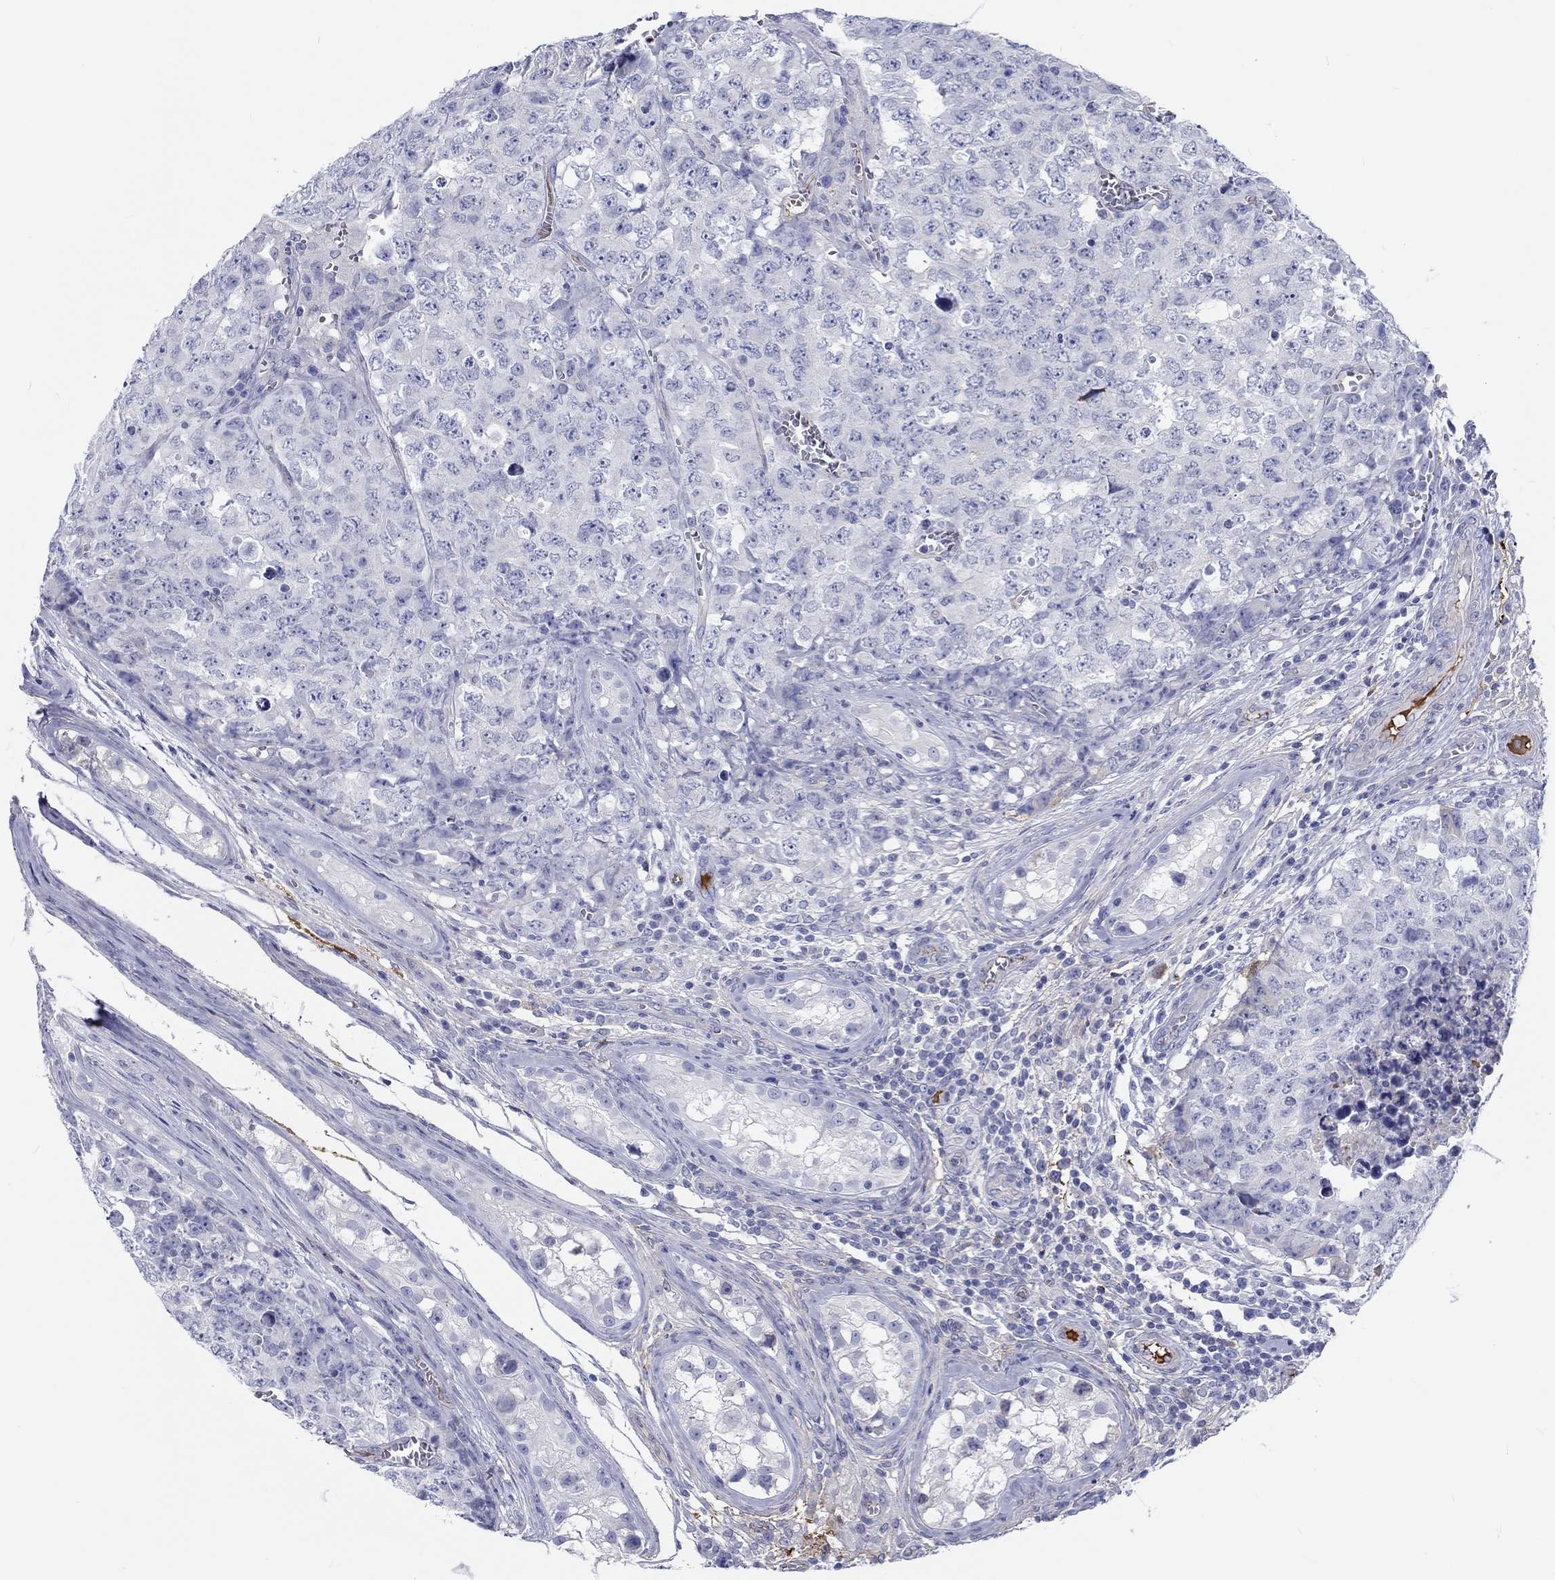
{"staining": {"intensity": "negative", "quantity": "none", "location": "none"}, "tissue": "testis cancer", "cell_type": "Tumor cells", "image_type": "cancer", "snomed": [{"axis": "morphology", "description": "Carcinoma, Embryonal, NOS"}, {"axis": "topography", "description": "Testis"}], "caption": "The immunohistochemistry (IHC) photomicrograph has no significant staining in tumor cells of testis embryonal carcinoma tissue.", "gene": "CDY2B", "patient": {"sex": "male", "age": 23}}